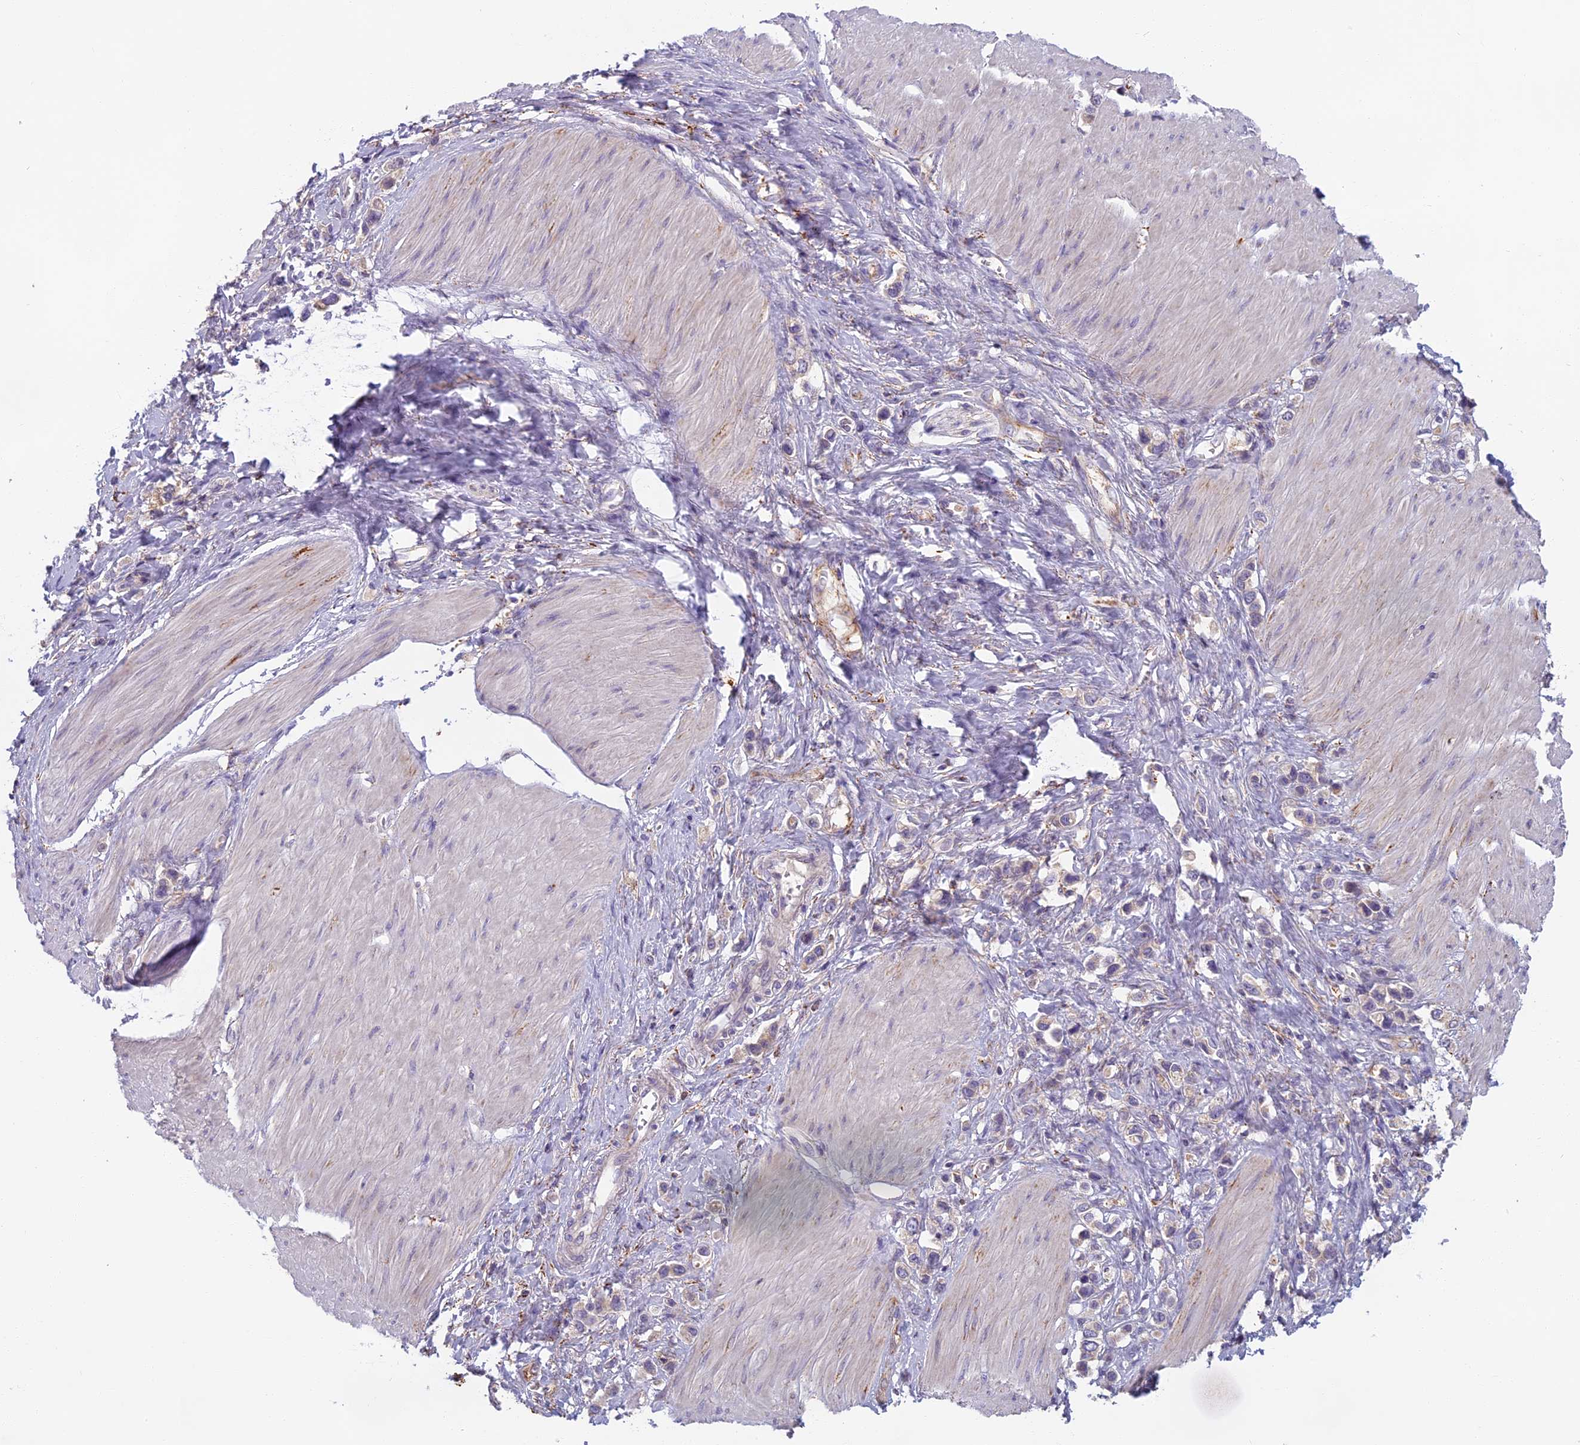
{"staining": {"intensity": "weak", "quantity": "25%-75%", "location": "cytoplasmic/membranous"}, "tissue": "stomach cancer", "cell_type": "Tumor cells", "image_type": "cancer", "snomed": [{"axis": "morphology", "description": "Normal tissue, NOS"}, {"axis": "morphology", "description": "Adenocarcinoma, NOS"}, {"axis": "topography", "description": "Stomach, upper"}, {"axis": "topography", "description": "Stomach"}], "caption": "Immunohistochemistry (IHC) staining of stomach cancer, which reveals low levels of weak cytoplasmic/membranous staining in approximately 25%-75% of tumor cells indicating weak cytoplasmic/membranous protein staining. The staining was performed using DAB (3,3'-diaminobenzidine) (brown) for protein detection and nuclei were counterstained in hematoxylin (blue).", "gene": "SEMA7A", "patient": {"sex": "female", "age": 65}}